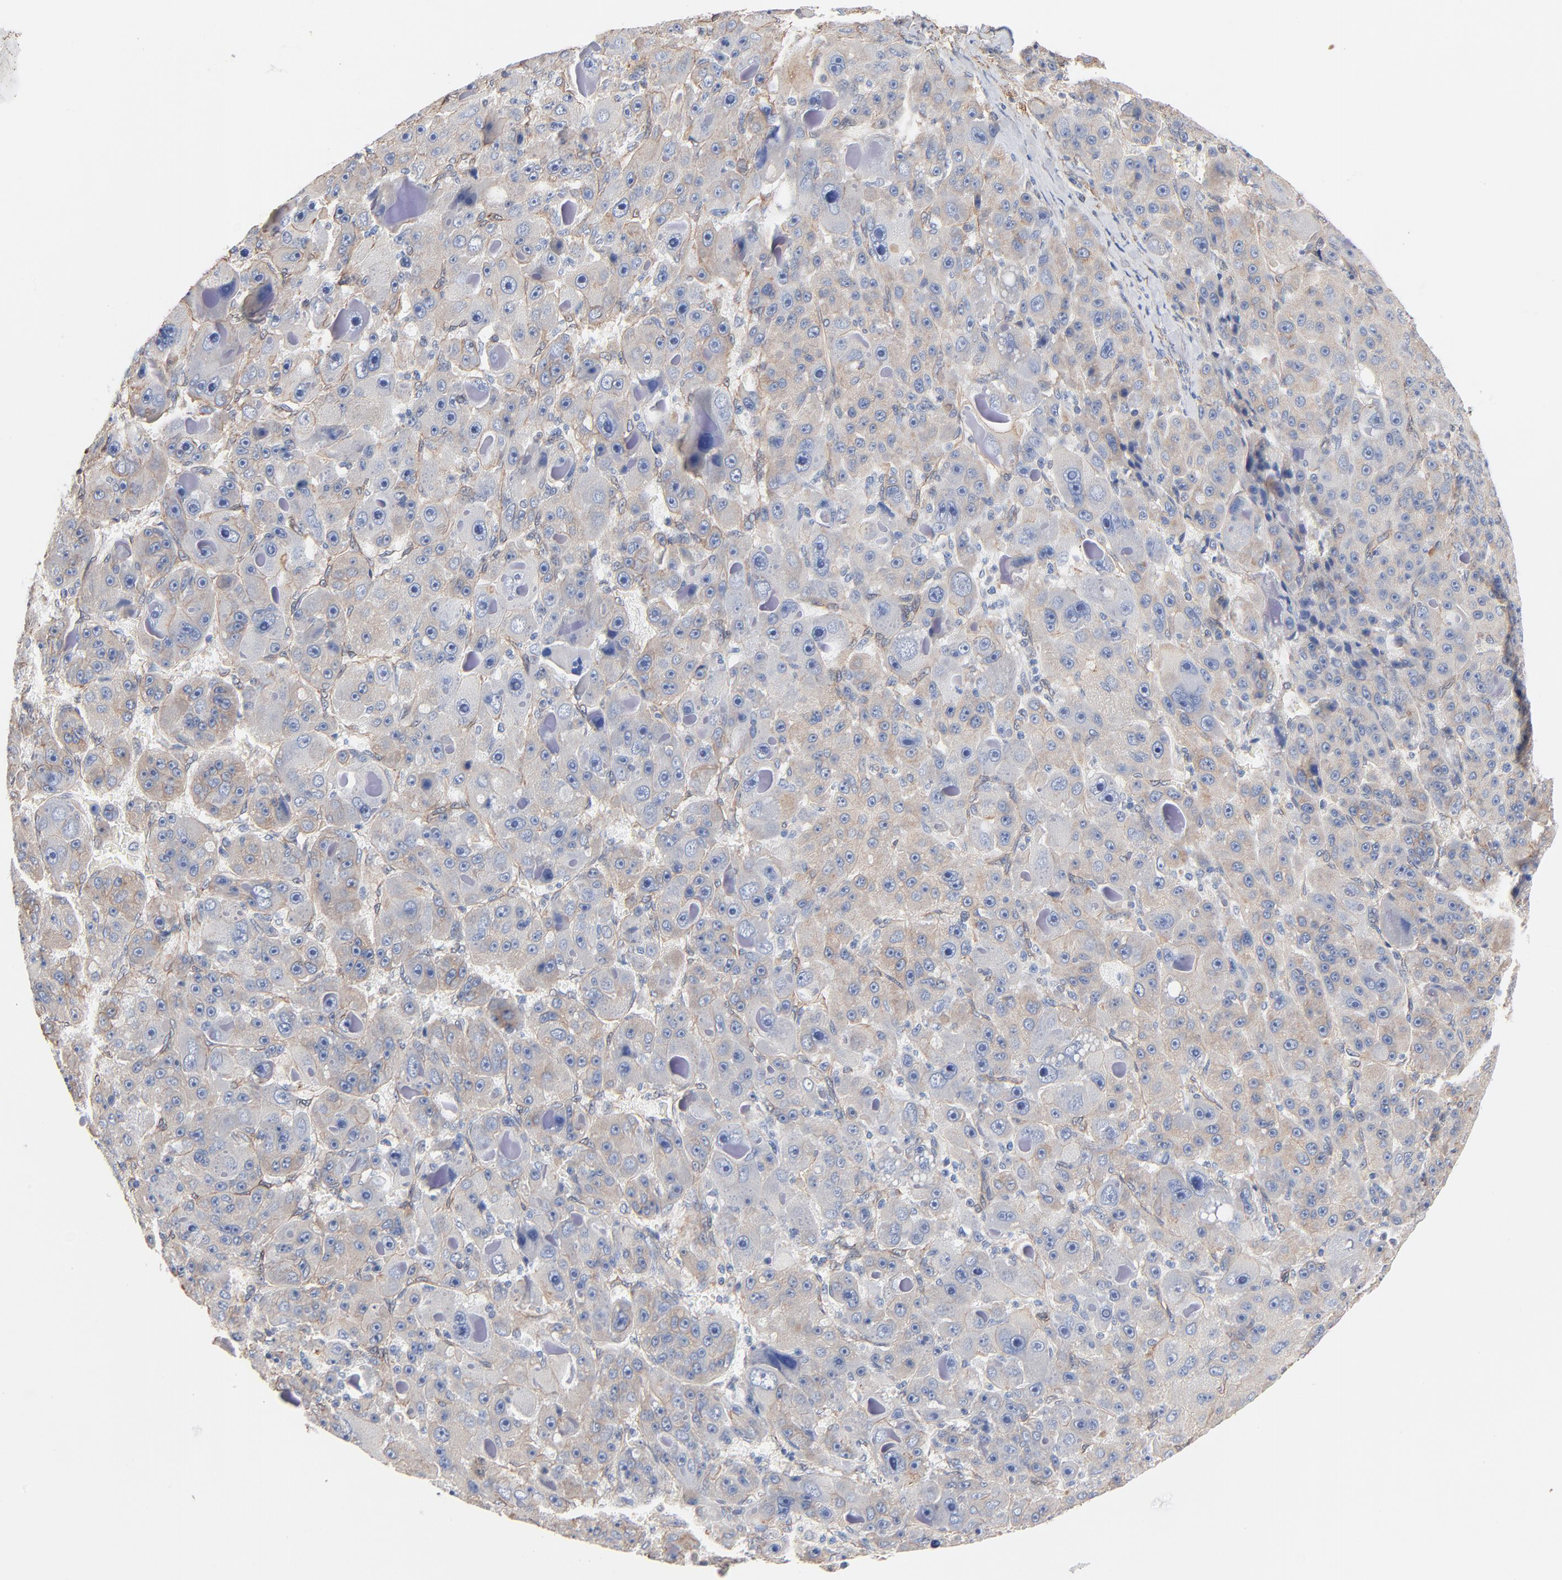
{"staining": {"intensity": "negative", "quantity": "none", "location": "none"}, "tissue": "liver cancer", "cell_type": "Tumor cells", "image_type": "cancer", "snomed": [{"axis": "morphology", "description": "Carcinoma, Hepatocellular, NOS"}, {"axis": "topography", "description": "Liver"}], "caption": "High magnification brightfield microscopy of liver cancer stained with DAB (brown) and counterstained with hematoxylin (blue): tumor cells show no significant staining. (DAB immunohistochemistry (IHC) visualized using brightfield microscopy, high magnification).", "gene": "ABCD4", "patient": {"sex": "male", "age": 76}}